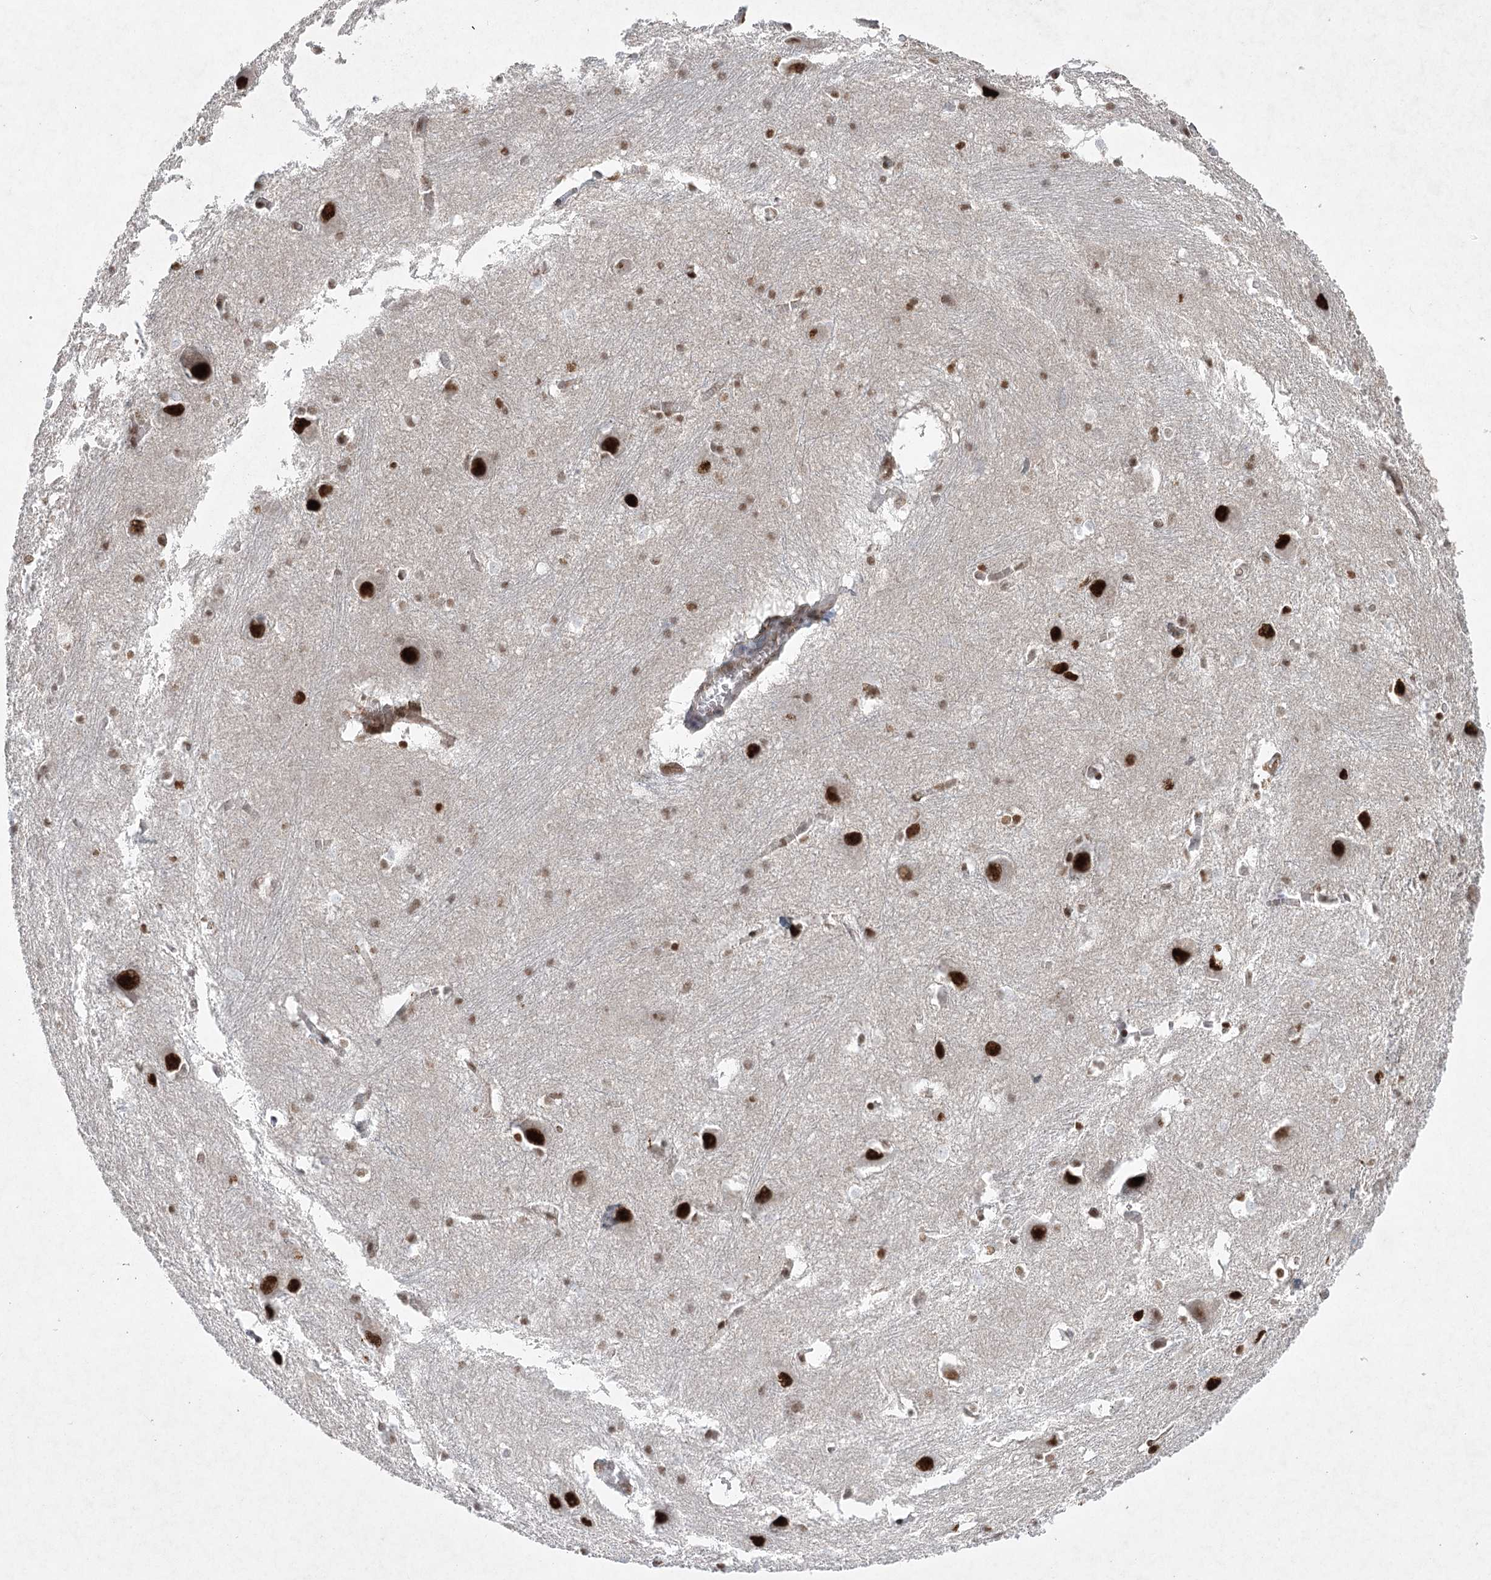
{"staining": {"intensity": "moderate", "quantity": "25%-75%", "location": "nuclear"}, "tissue": "caudate", "cell_type": "Glial cells", "image_type": "normal", "snomed": [{"axis": "morphology", "description": "Normal tissue, NOS"}, {"axis": "topography", "description": "Lateral ventricle wall"}], "caption": "A photomicrograph of human caudate stained for a protein displays moderate nuclear brown staining in glial cells. The protein is shown in brown color, while the nuclei are stained blue.", "gene": "ZCCHC8", "patient": {"sex": "male", "age": 37}}